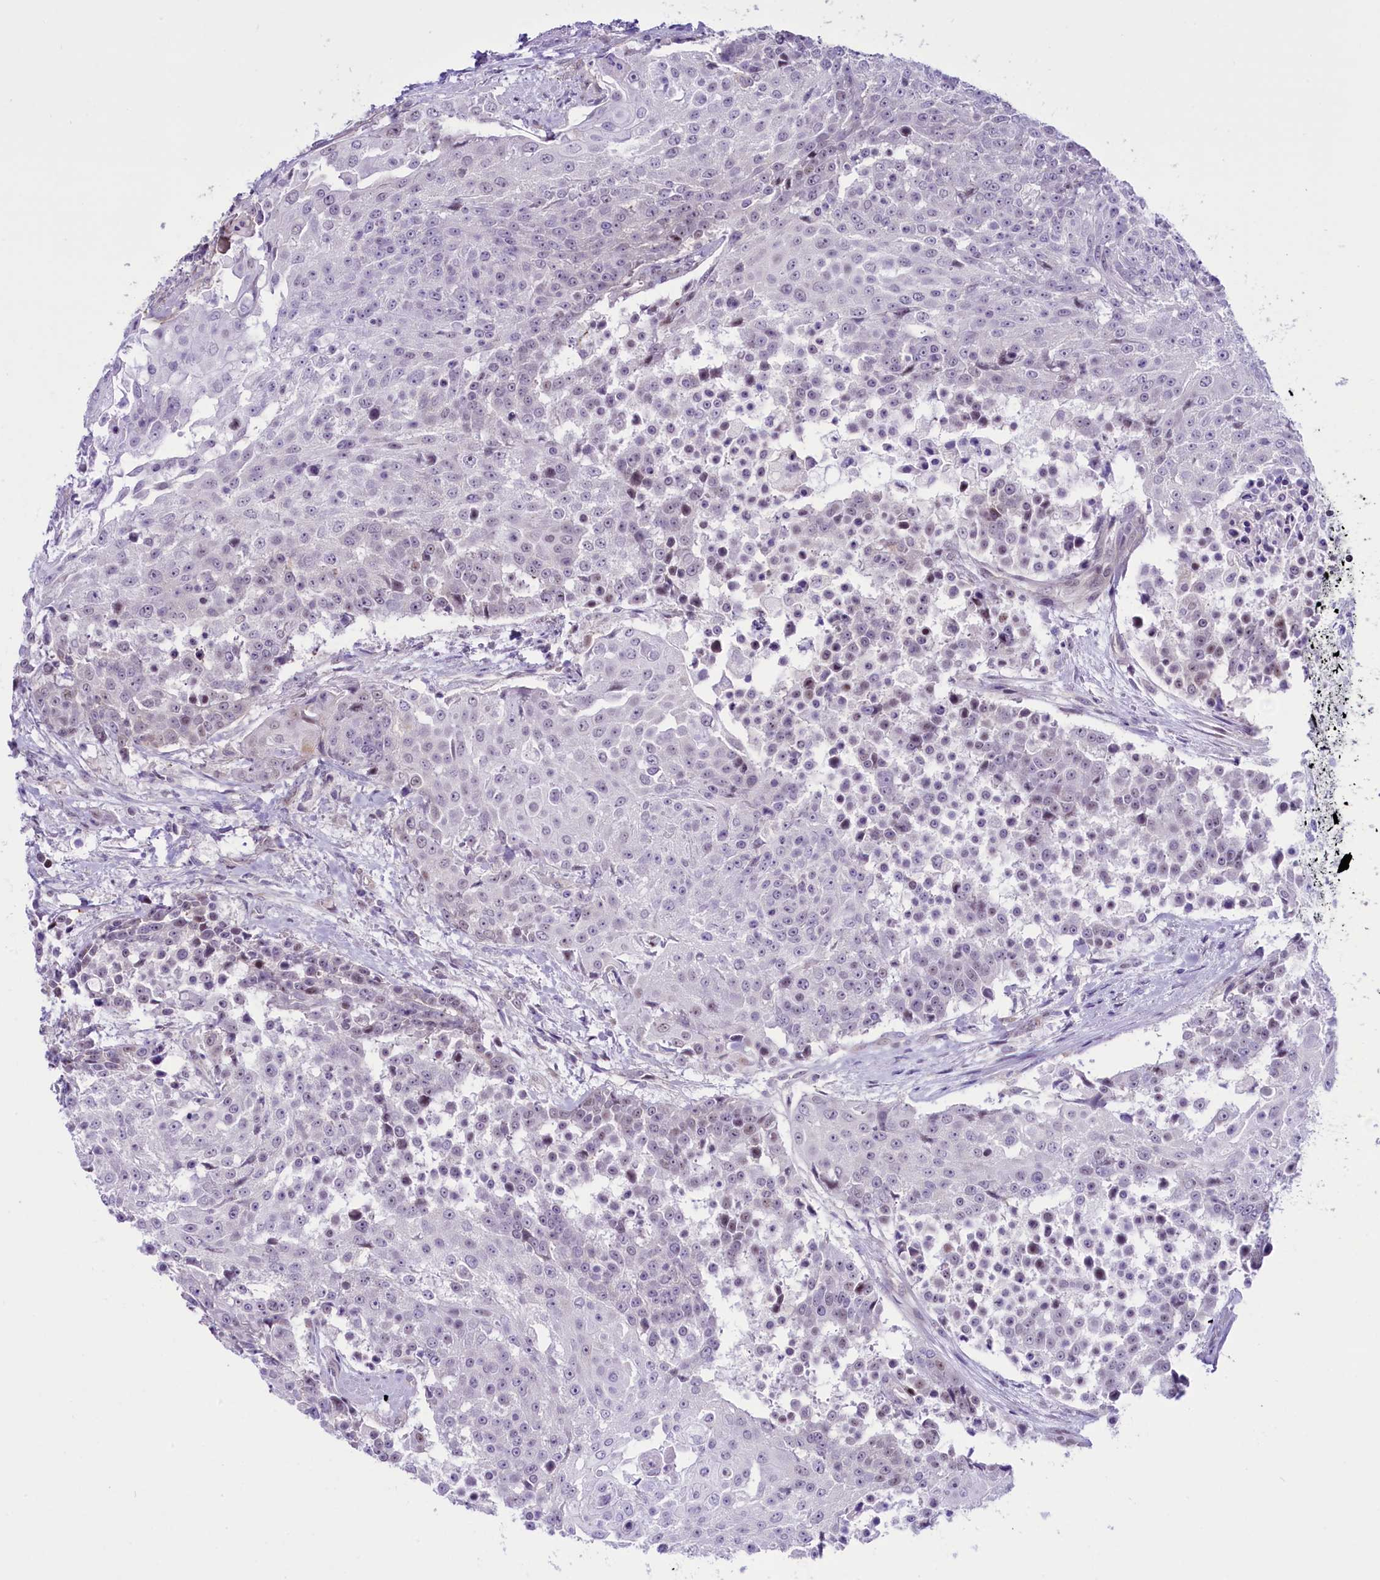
{"staining": {"intensity": "negative", "quantity": "none", "location": "none"}, "tissue": "urothelial cancer", "cell_type": "Tumor cells", "image_type": "cancer", "snomed": [{"axis": "morphology", "description": "Urothelial carcinoma, High grade"}, {"axis": "topography", "description": "Urinary bladder"}], "caption": "A high-resolution photomicrograph shows immunohistochemistry (IHC) staining of urothelial carcinoma (high-grade), which reveals no significant positivity in tumor cells.", "gene": "RPS6KB1", "patient": {"sex": "female", "age": 63}}